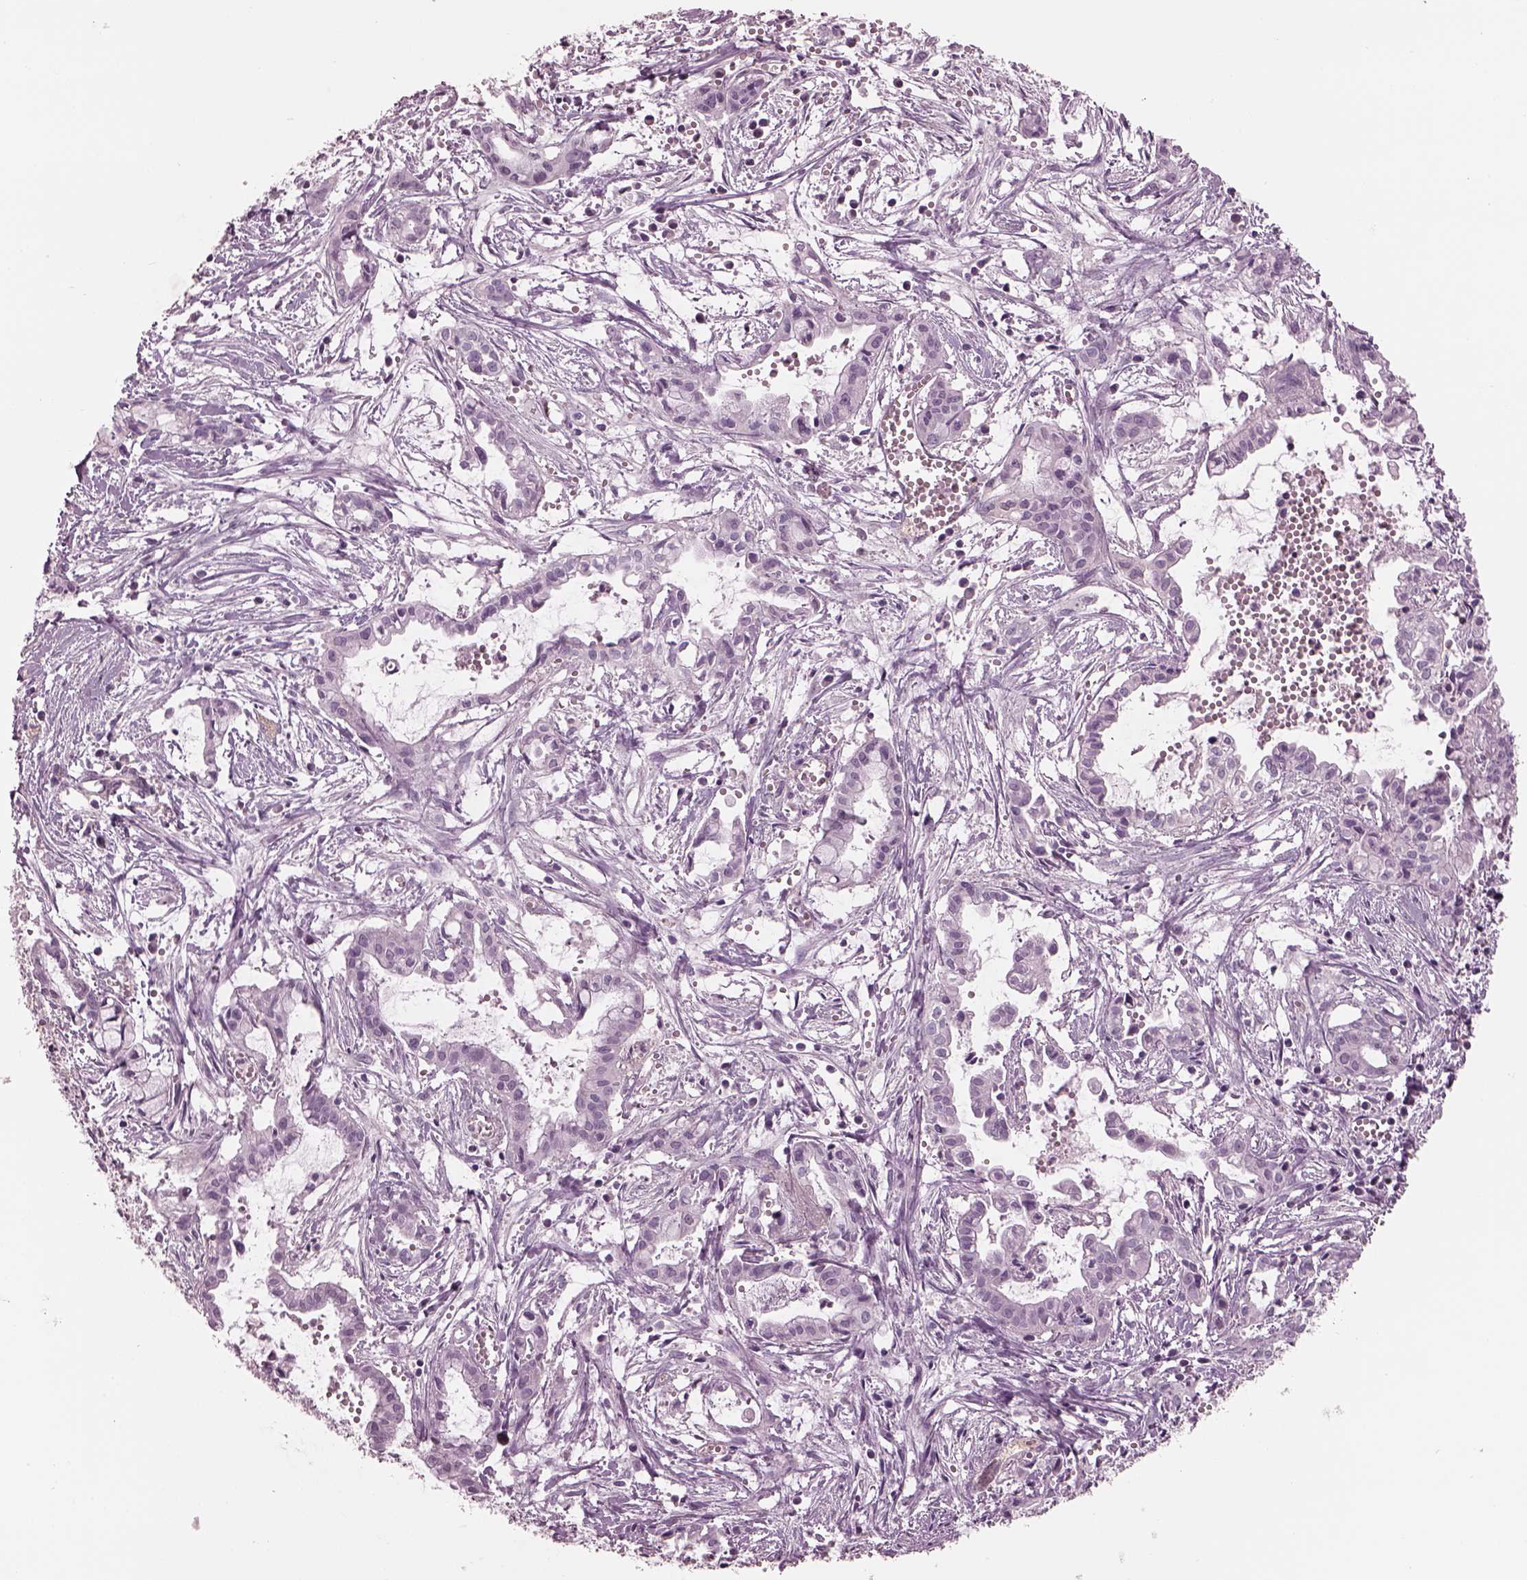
{"staining": {"intensity": "negative", "quantity": "none", "location": "none"}, "tissue": "pancreatic cancer", "cell_type": "Tumor cells", "image_type": "cancer", "snomed": [{"axis": "morphology", "description": "Adenocarcinoma, NOS"}, {"axis": "topography", "description": "Pancreas"}], "caption": "Tumor cells show no significant staining in pancreatic adenocarcinoma.", "gene": "PACRG", "patient": {"sex": "male", "age": 48}}